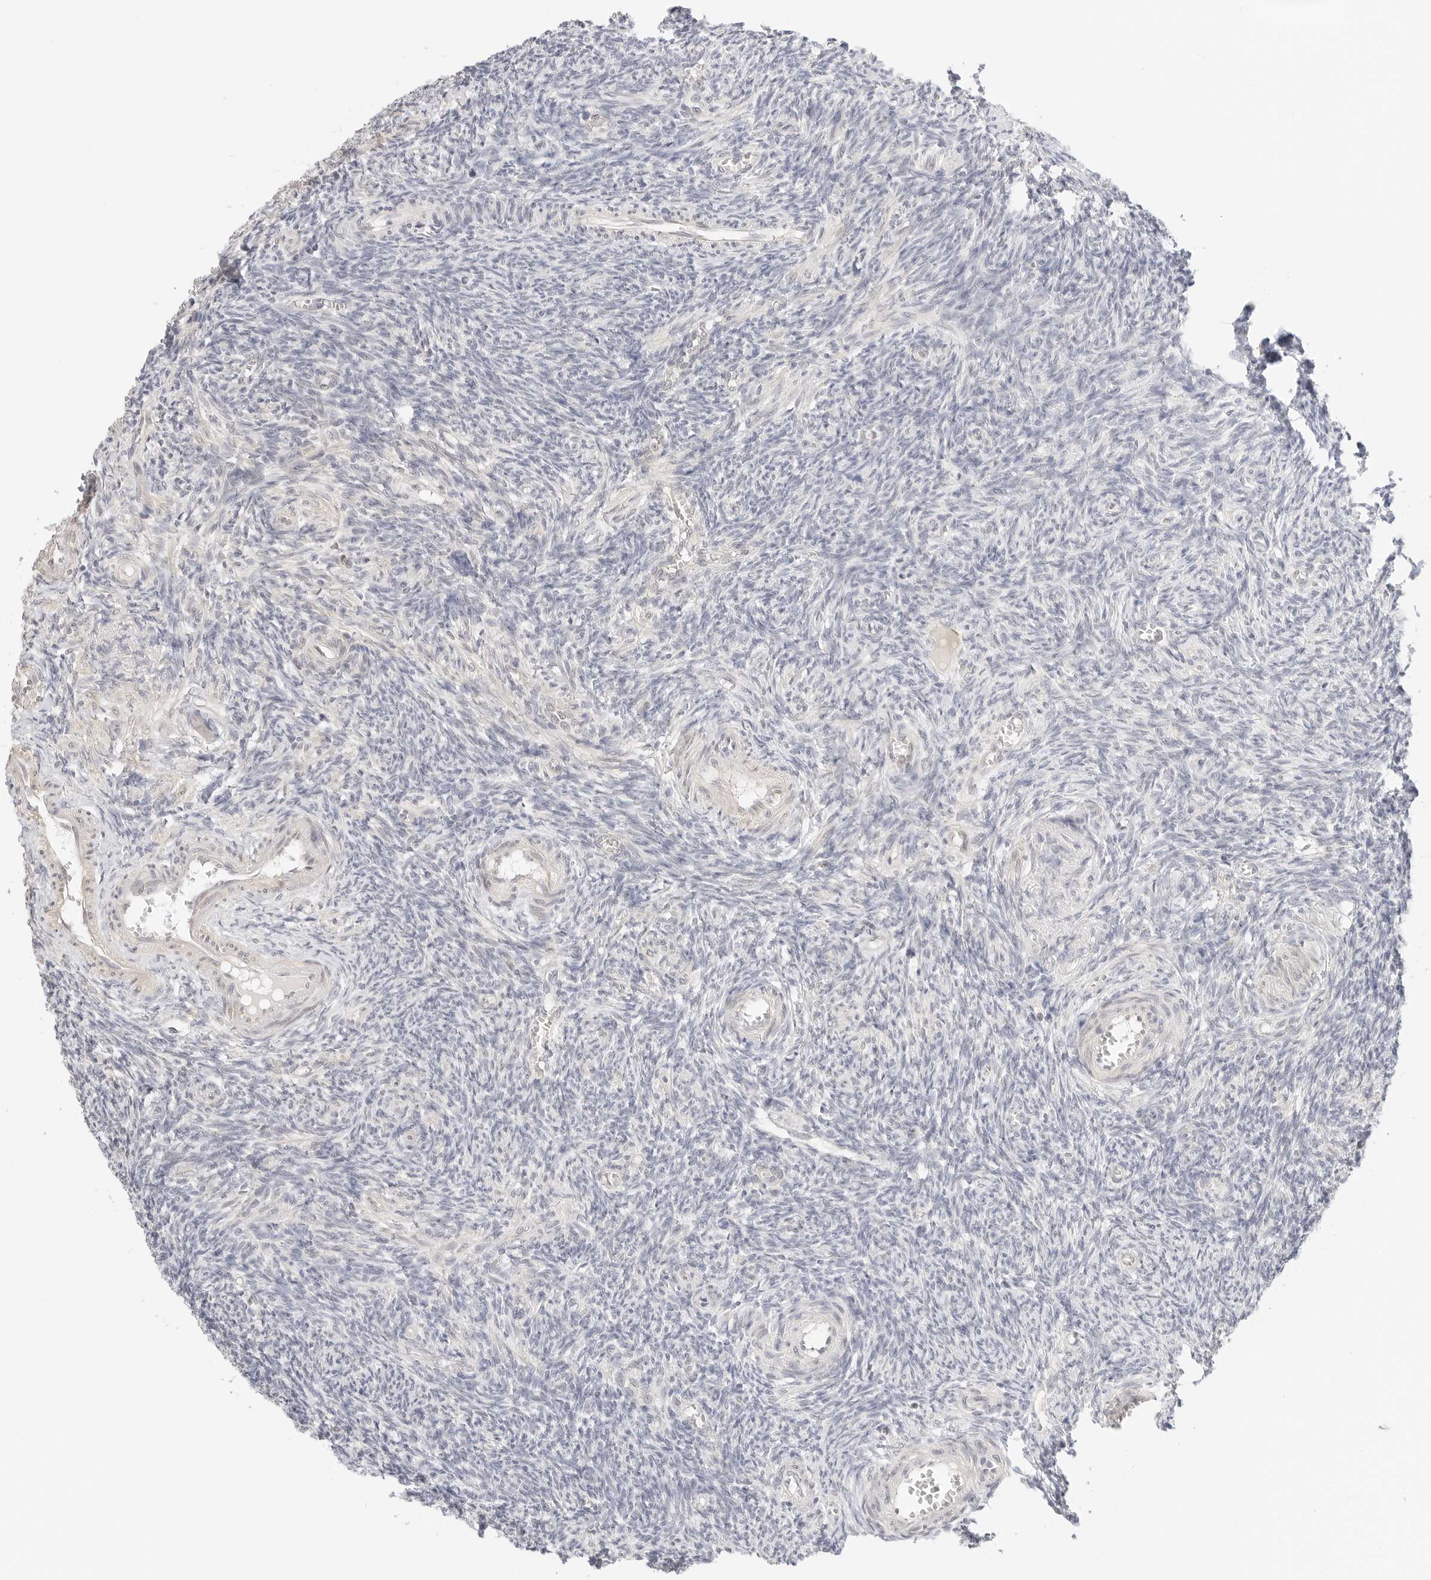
{"staining": {"intensity": "negative", "quantity": "none", "location": "none"}, "tissue": "ovary", "cell_type": "Ovarian stroma cells", "image_type": "normal", "snomed": [{"axis": "morphology", "description": "Normal tissue, NOS"}, {"axis": "topography", "description": "Ovary"}], "caption": "Human ovary stained for a protein using IHC shows no expression in ovarian stroma cells.", "gene": "TEKT2", "patient": {"sex": "female", "age": 27}}